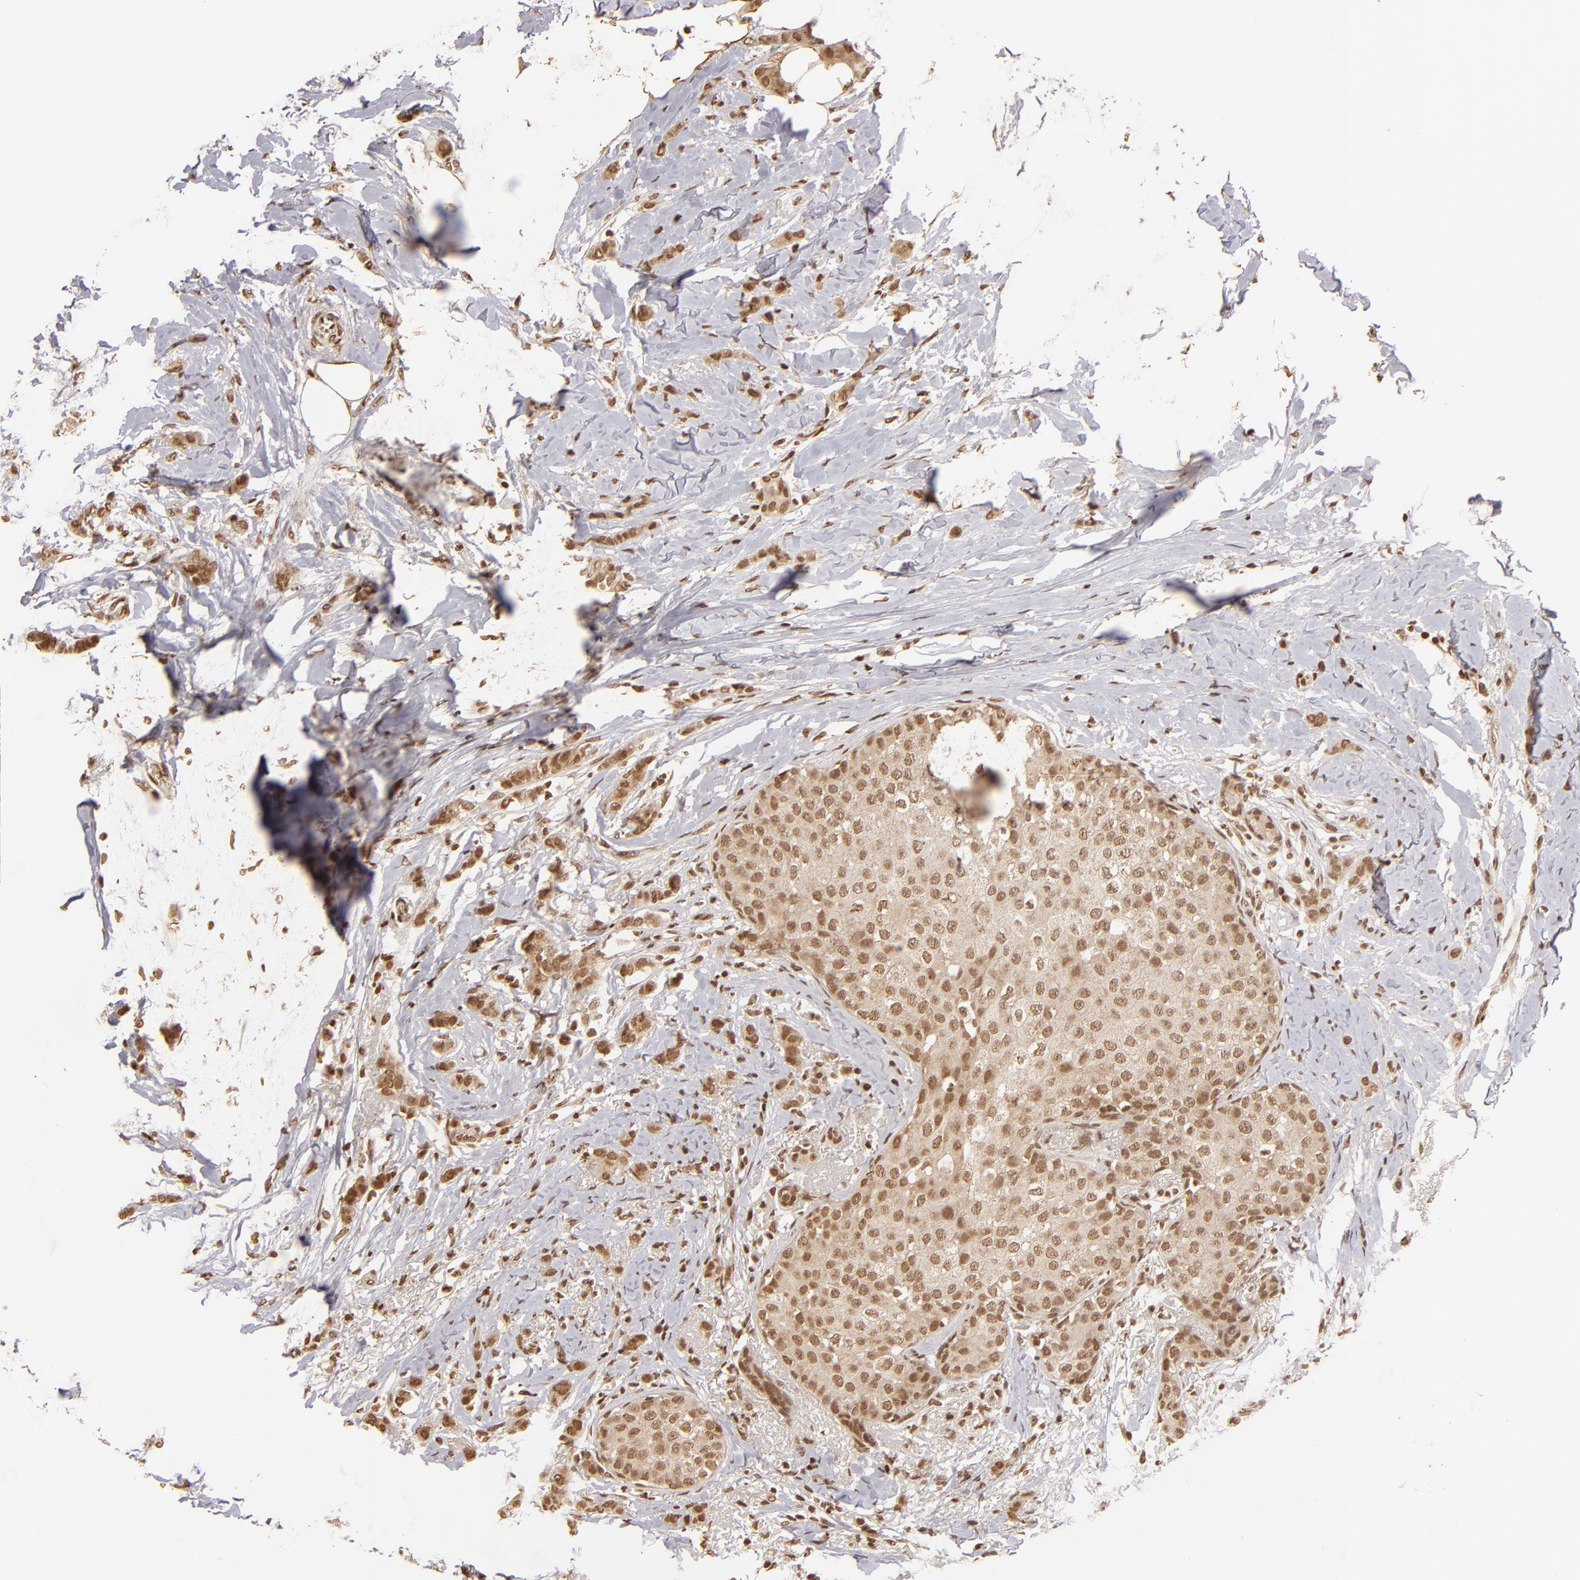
{"staining": {"intensity": "strong", "quantity": ">75%", "location": "cytoplasmic/membranous,nuclear"}, "tissue": "breast cancer", "cell_type": "Tumor cells", "image_type": "cancer", "snomed": [{"axis": "morphology", "description": "Lobular carcinoma"}, {"axis": "topography", "description": "Breast"}], "caption": "Breast cancer stained for a protein (brown) shows strong cytoplasmic/membranous and nuclear positive expression in about >75% of tumor cells.", "gene": "CUL3", "patient": {"sex": "female", "age": 55}}